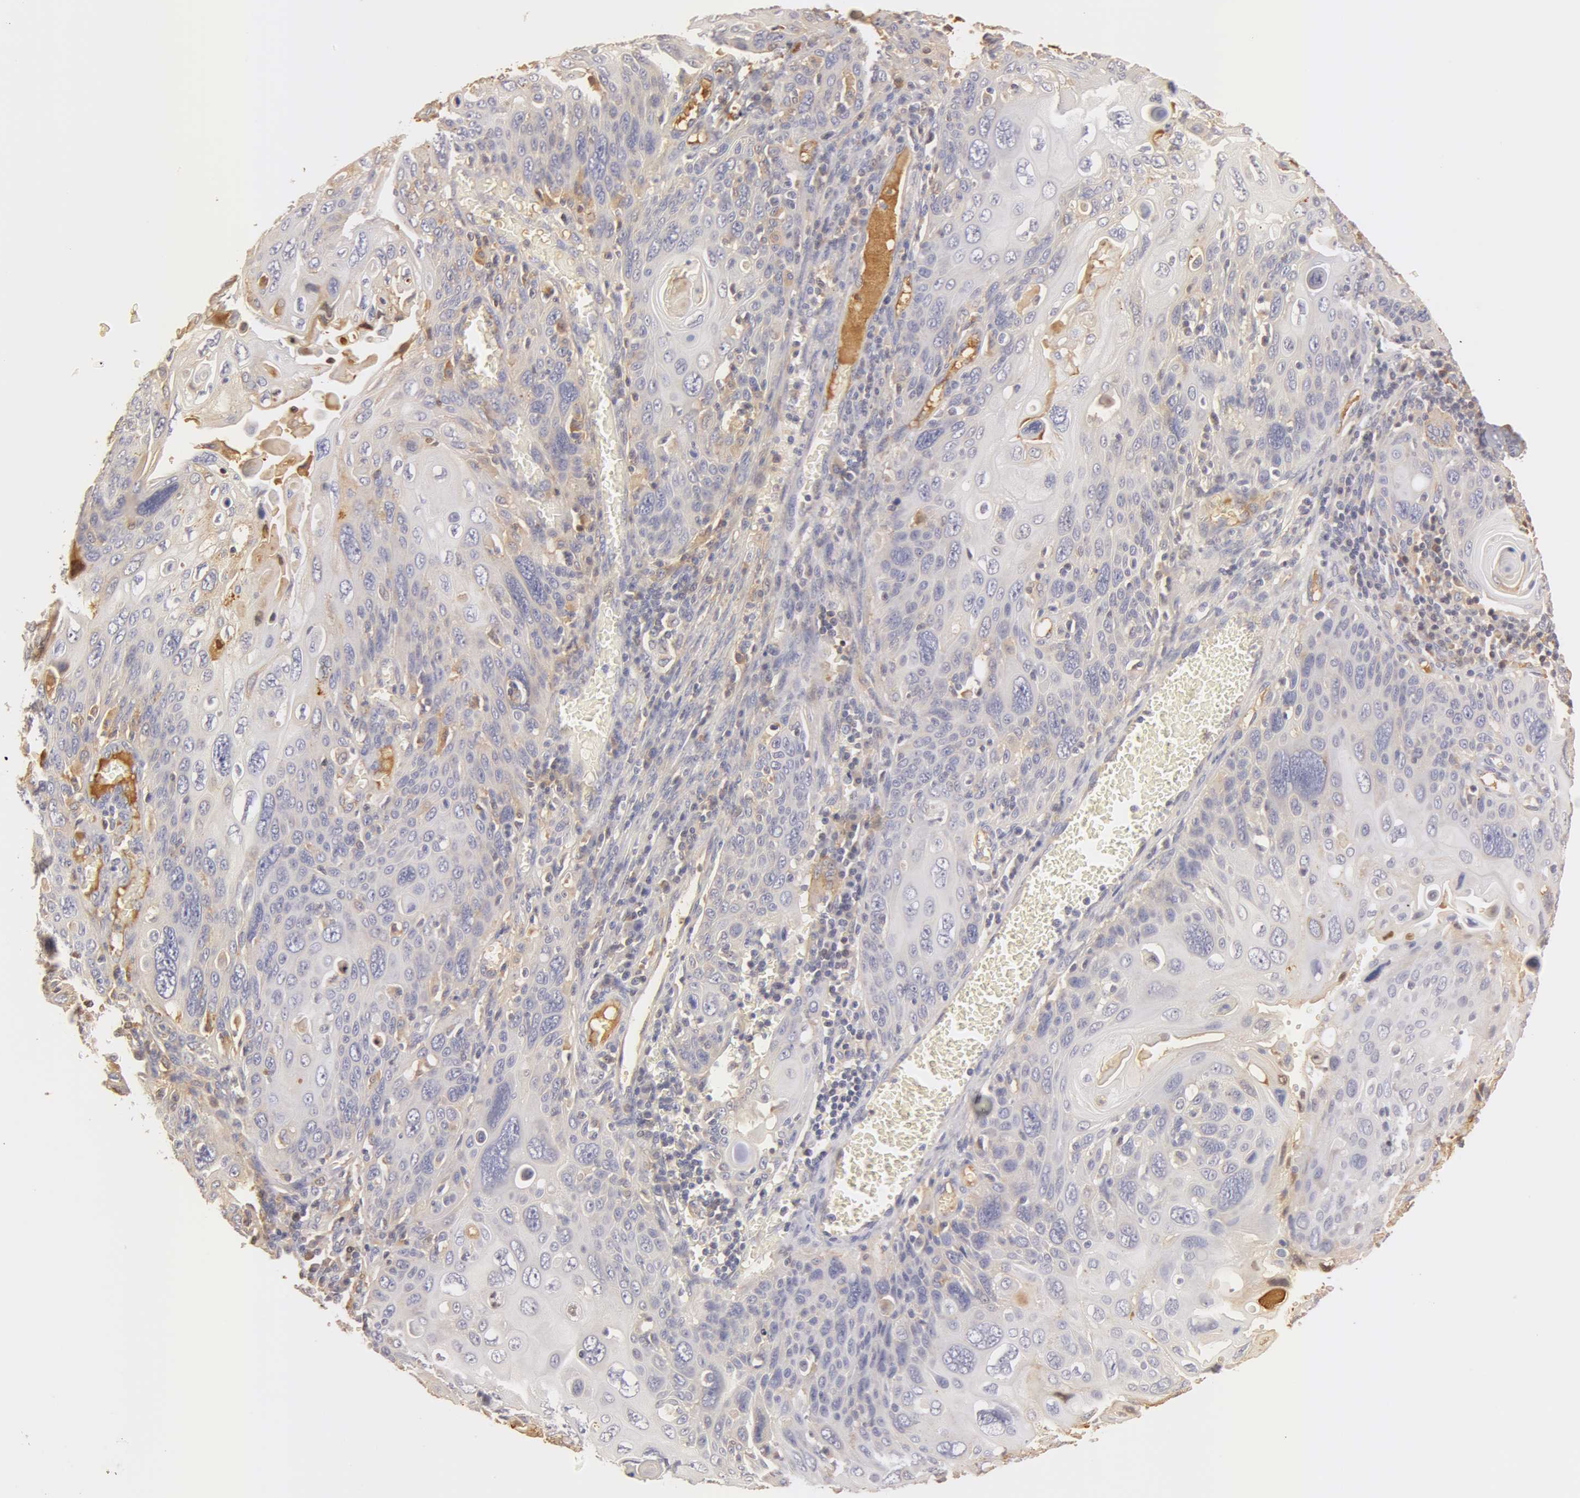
{"staining": {"intensity": "weak", "quantity": ">75%", "location": "cytoplasmic/membranous"}, "tissue": "cervical cancer", "cell_type": "Tumor cells", "image_type": "cancer", "snomed": [{"axis": "morphology", "description": "Squamous cell carcinoma, NOS"}, {"axis": "topography", "description": "Cervix"}], "caption": "There is low levels of weak cytoplasmic/membranous positivity in tumor cells of cervical cancer (squamous cell carcinoma), as demonstrated by immunohistochemical staining (brown color).", "gene": "TF", "patient": {"sex": "female", "age": 54}}